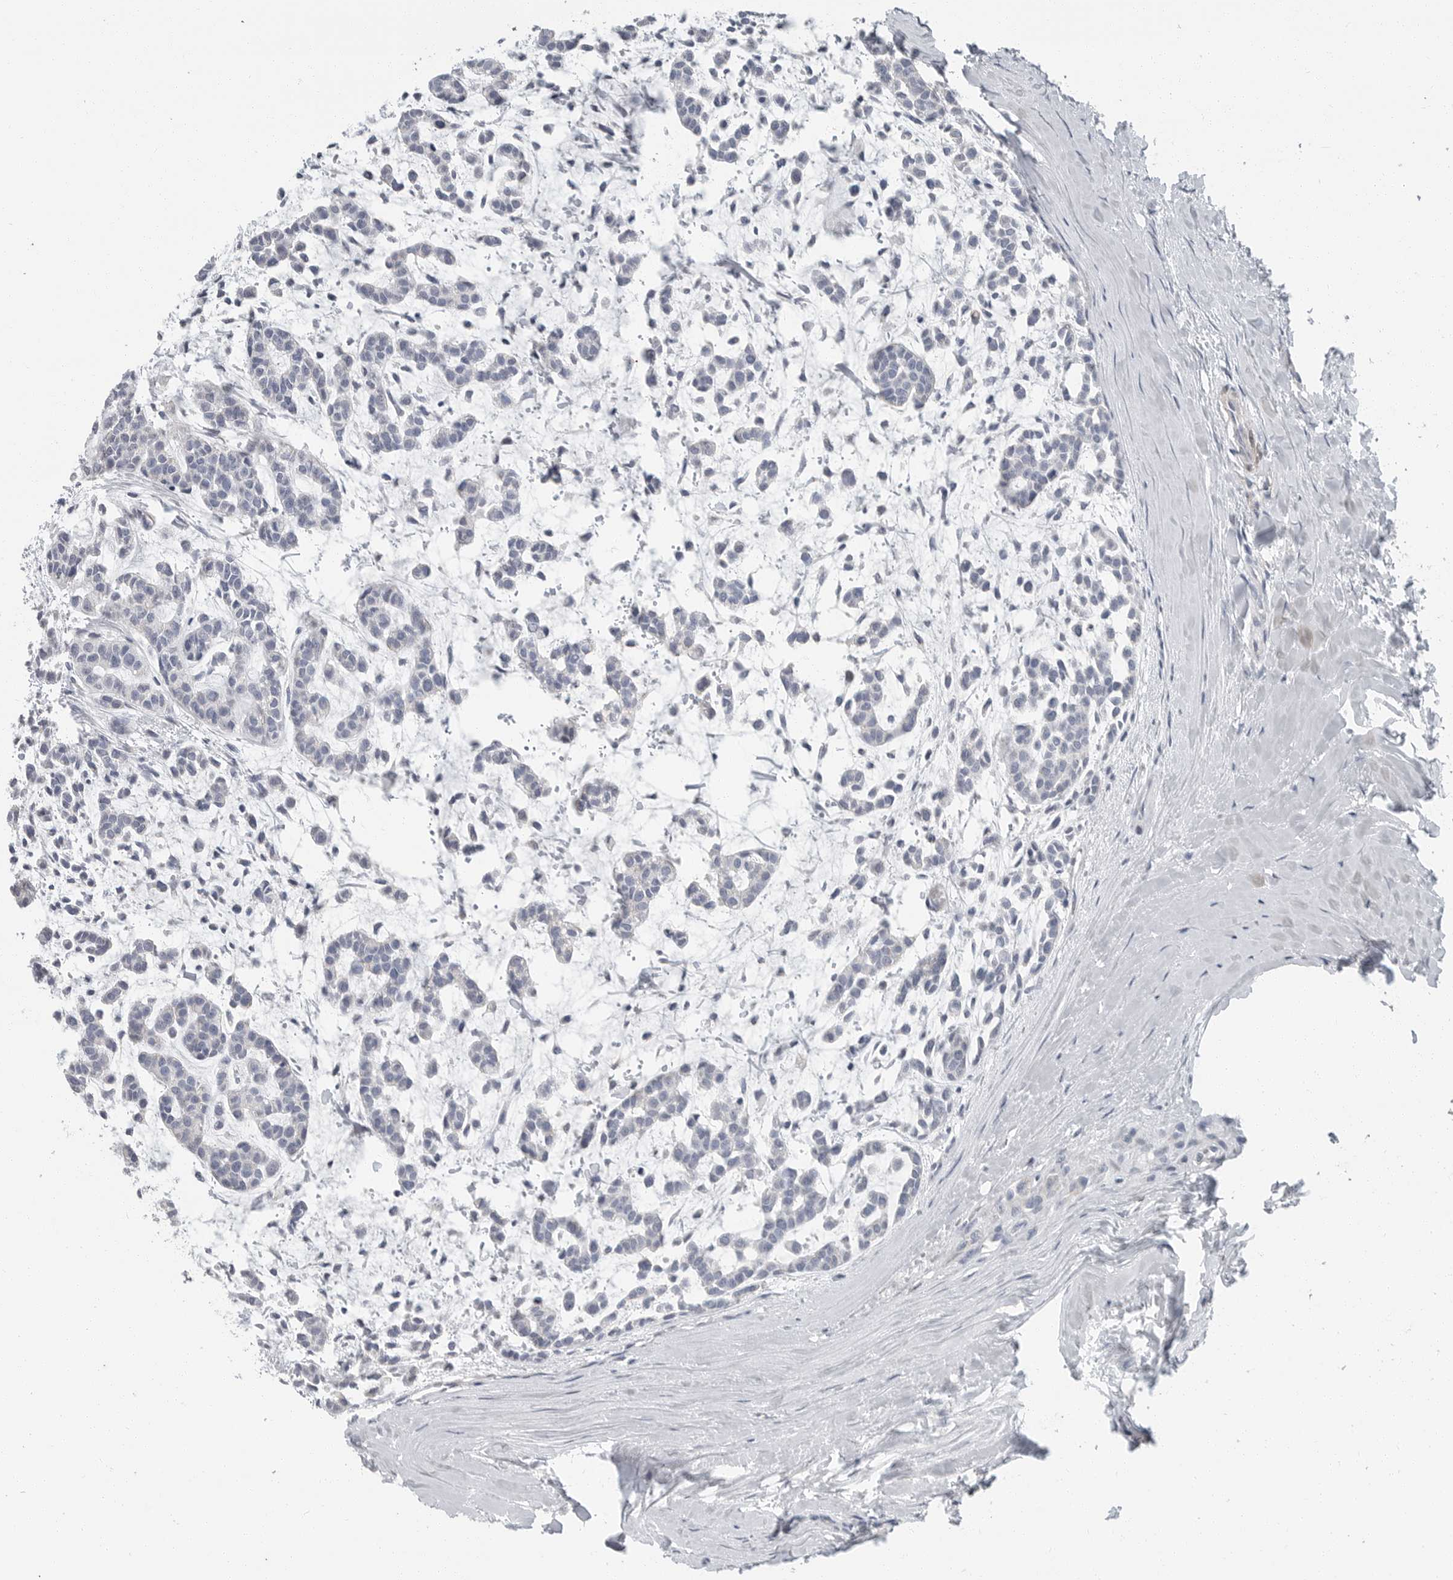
{"staining": {"intensity": "negative", "quantity": "none", "location": "none"}, "tissue": "head and neck cancer", "cell_type": "Tumor cells", "image_type": "cancer", "snomed": [{"axis": "morphology", "description": "Adenocarcinoma, NOS"}, {"axis": "morphology", "description": "Adenoma, NOS"}, {"axis": "topography", "description": "Head-Neck"}], "caption": "DAB immunohistochemical staining of human head and neck cancer reveals no significant expression in tumor cells.", "gene": "PLN", "patient": {"sex": "female", "age": 55}}